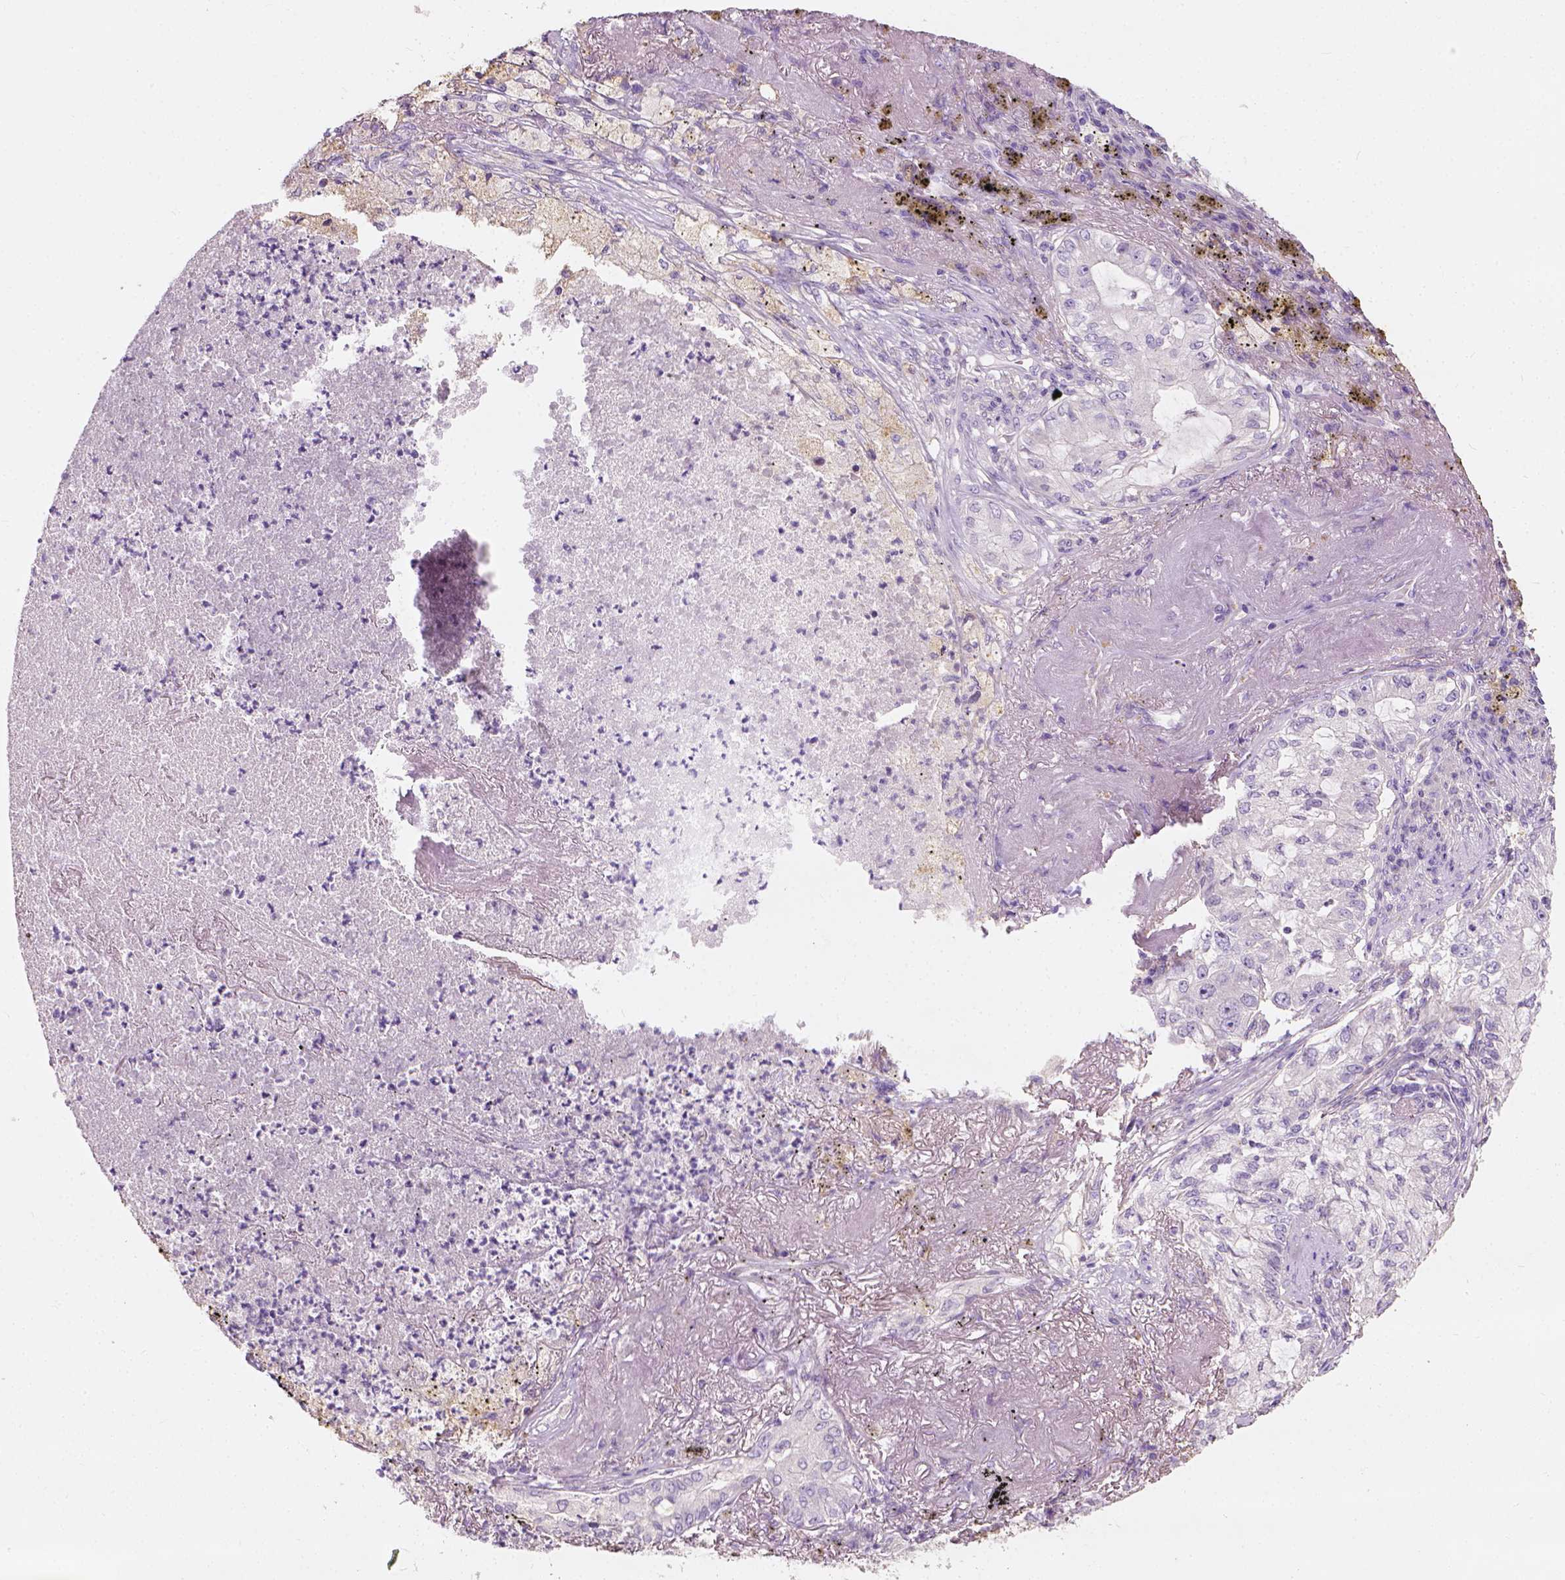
{"staining": {"intensity": "negative", "quantity": "none", "location": "none"}, "tissue": "lung cancer", "cell_type": "Tumor cells", "image_type": "cancer", "snomed": [{"axis": "morphology", "description": "Adenocarcinoma, NOS"}, {"axis": "topography", "description": "Lung"}], "caption": "An immunohistochemistry micrograph of lung cancer (adenocarcinoma) is shown. There is no staining in tumor cells of lung cancer (adenocarcinoma).", "gene": "DHCR24", "patient": {"sex": "female", "age": 73}}